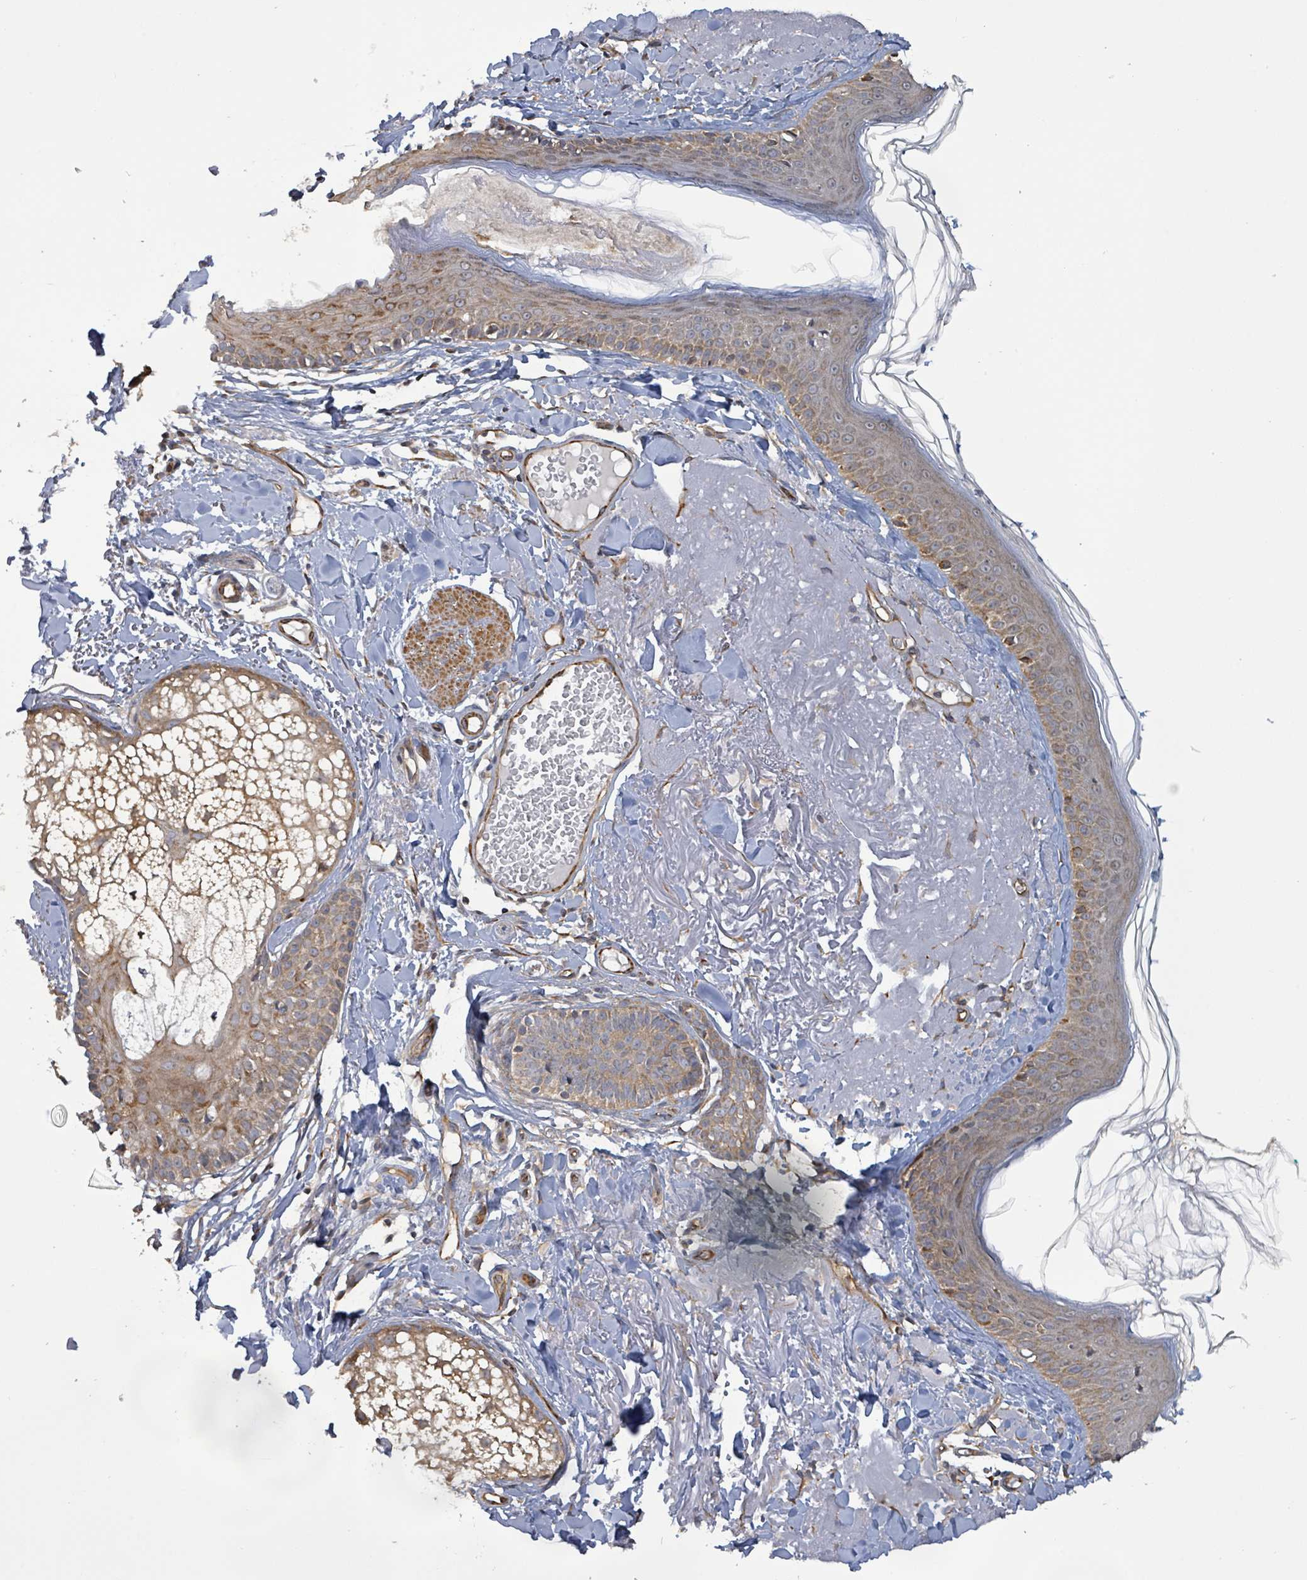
{"staining": {"intensity": "strong", "quantity": "25%-75%", "location": "cytoplasmic/membranous"}, "tissue": "skin", "cell_type": "Fibroblasts", "image_type": "normal", "snomed": [{"axis": "morphology", "description": "Normal tissue, NOS"}, {"axis": "morphology", "description": "Malignant melanoma, NOS"}, {"axis": "topography", "description": "Skin"}], "caption": "Immunohistochemical staining of unremarkable skin reveals high levels of strong cytoplasmic/membranous expression in approximately 25%-75% of fibroblasts. The protein of interest is stained brown, and the nuclei are stained in blue (DAB IHC with brightfield microscopy, high magnification).", "gene": "KBTBD11", "patient": {"sex": "male", "age": 80}}